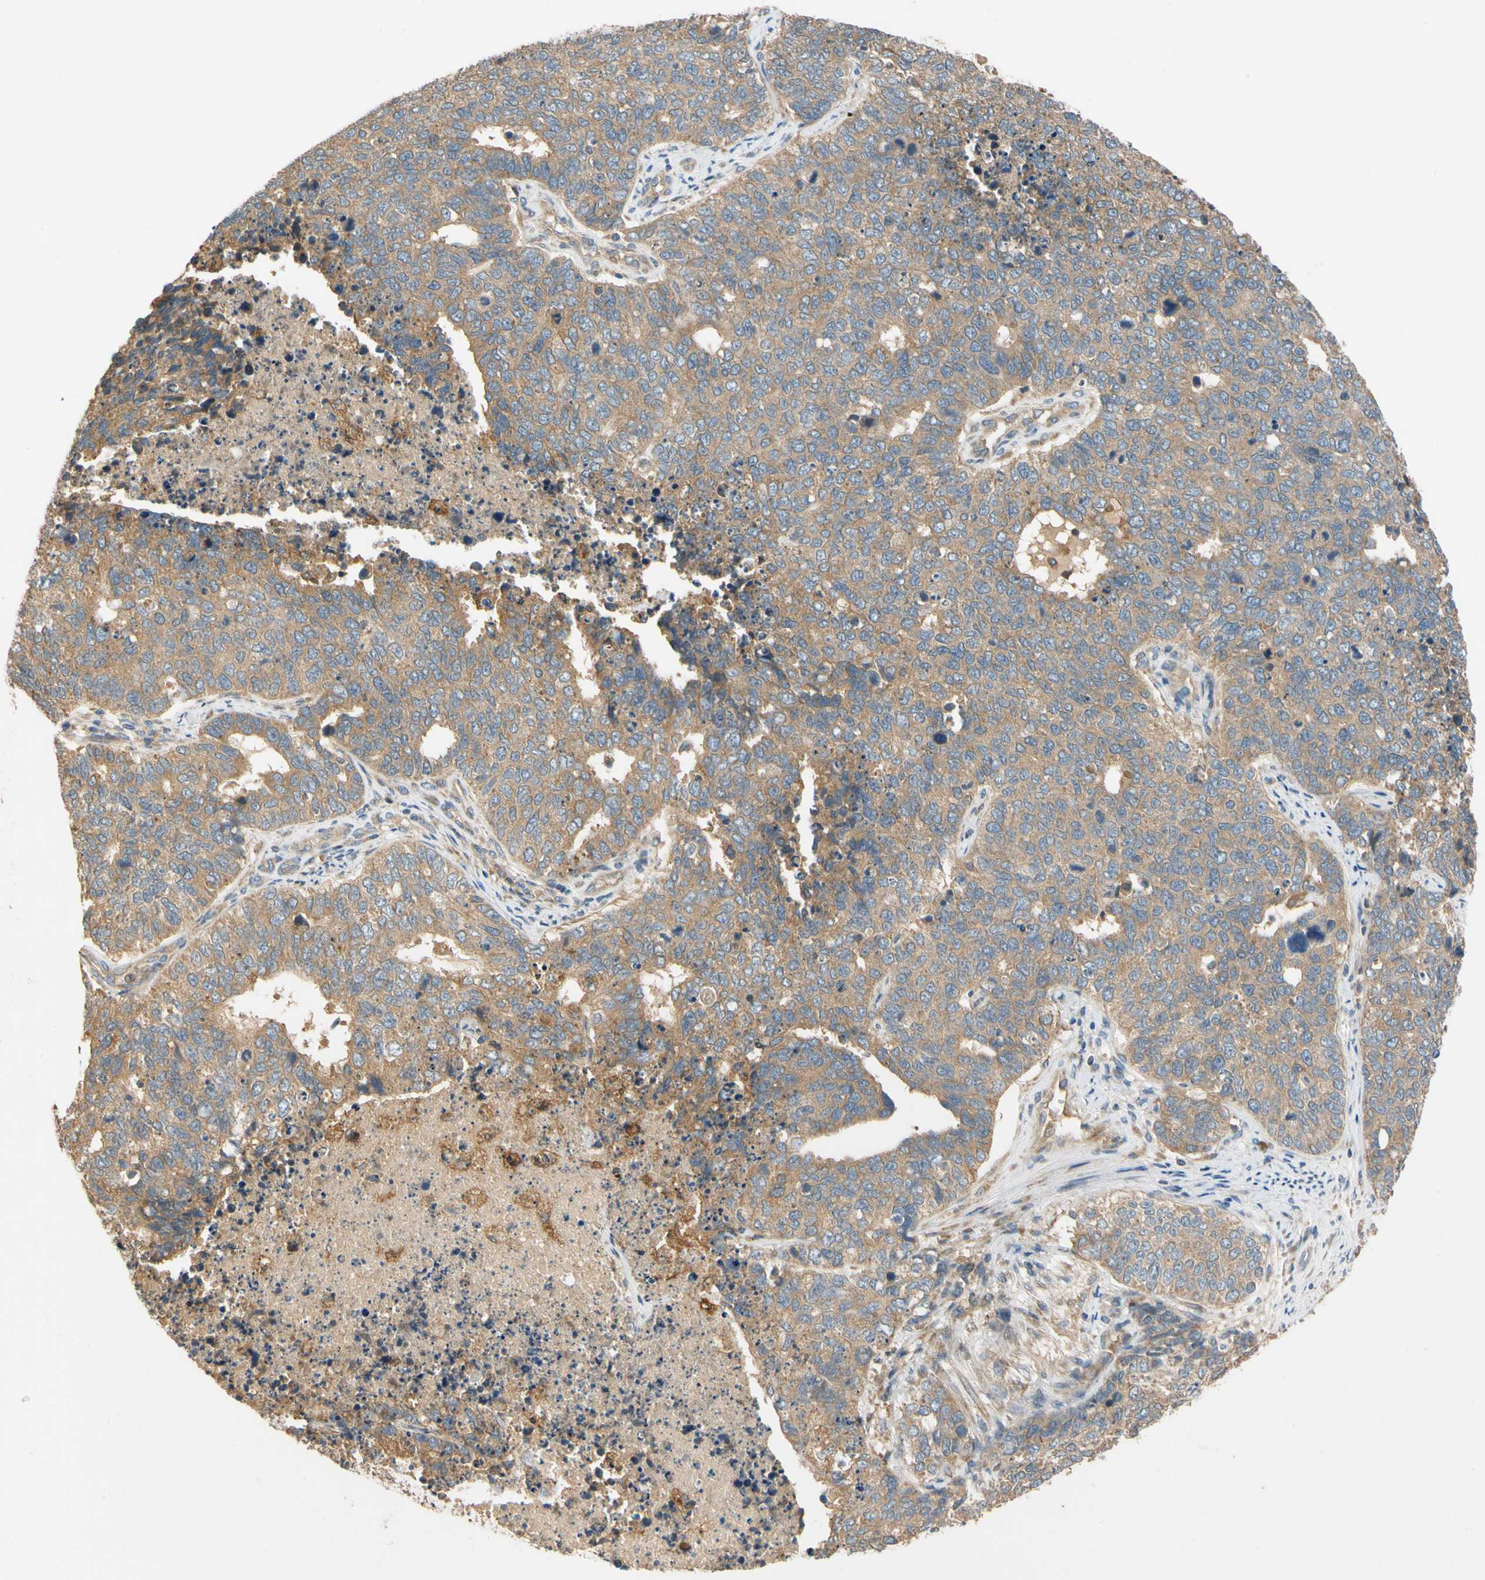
{"staining": {"intensity": "moderate", "quantity": ">75%", "location": "cytoplasmic/membranous"}, "tissue": "cervical cancer", "cell_type": "Tumor cells", "image_type": "cancer", "snomed": [{"axis": "morphology", "description": "Squamous cell carcinoma, NOS"}, {"axis": "topography", "description": "Cervix"}], "caption": "Cervical cancer (squamous cell carcinoma) stained with DAB (3,3'-diaminobenzidine) immunohistochemistry (IHC) shows medium levels of moderate cytoplasmic/membranous positivity in about >75% of tumor cells.", "gene": "USP46", "patient": {"sex": "female", "age": 63}}